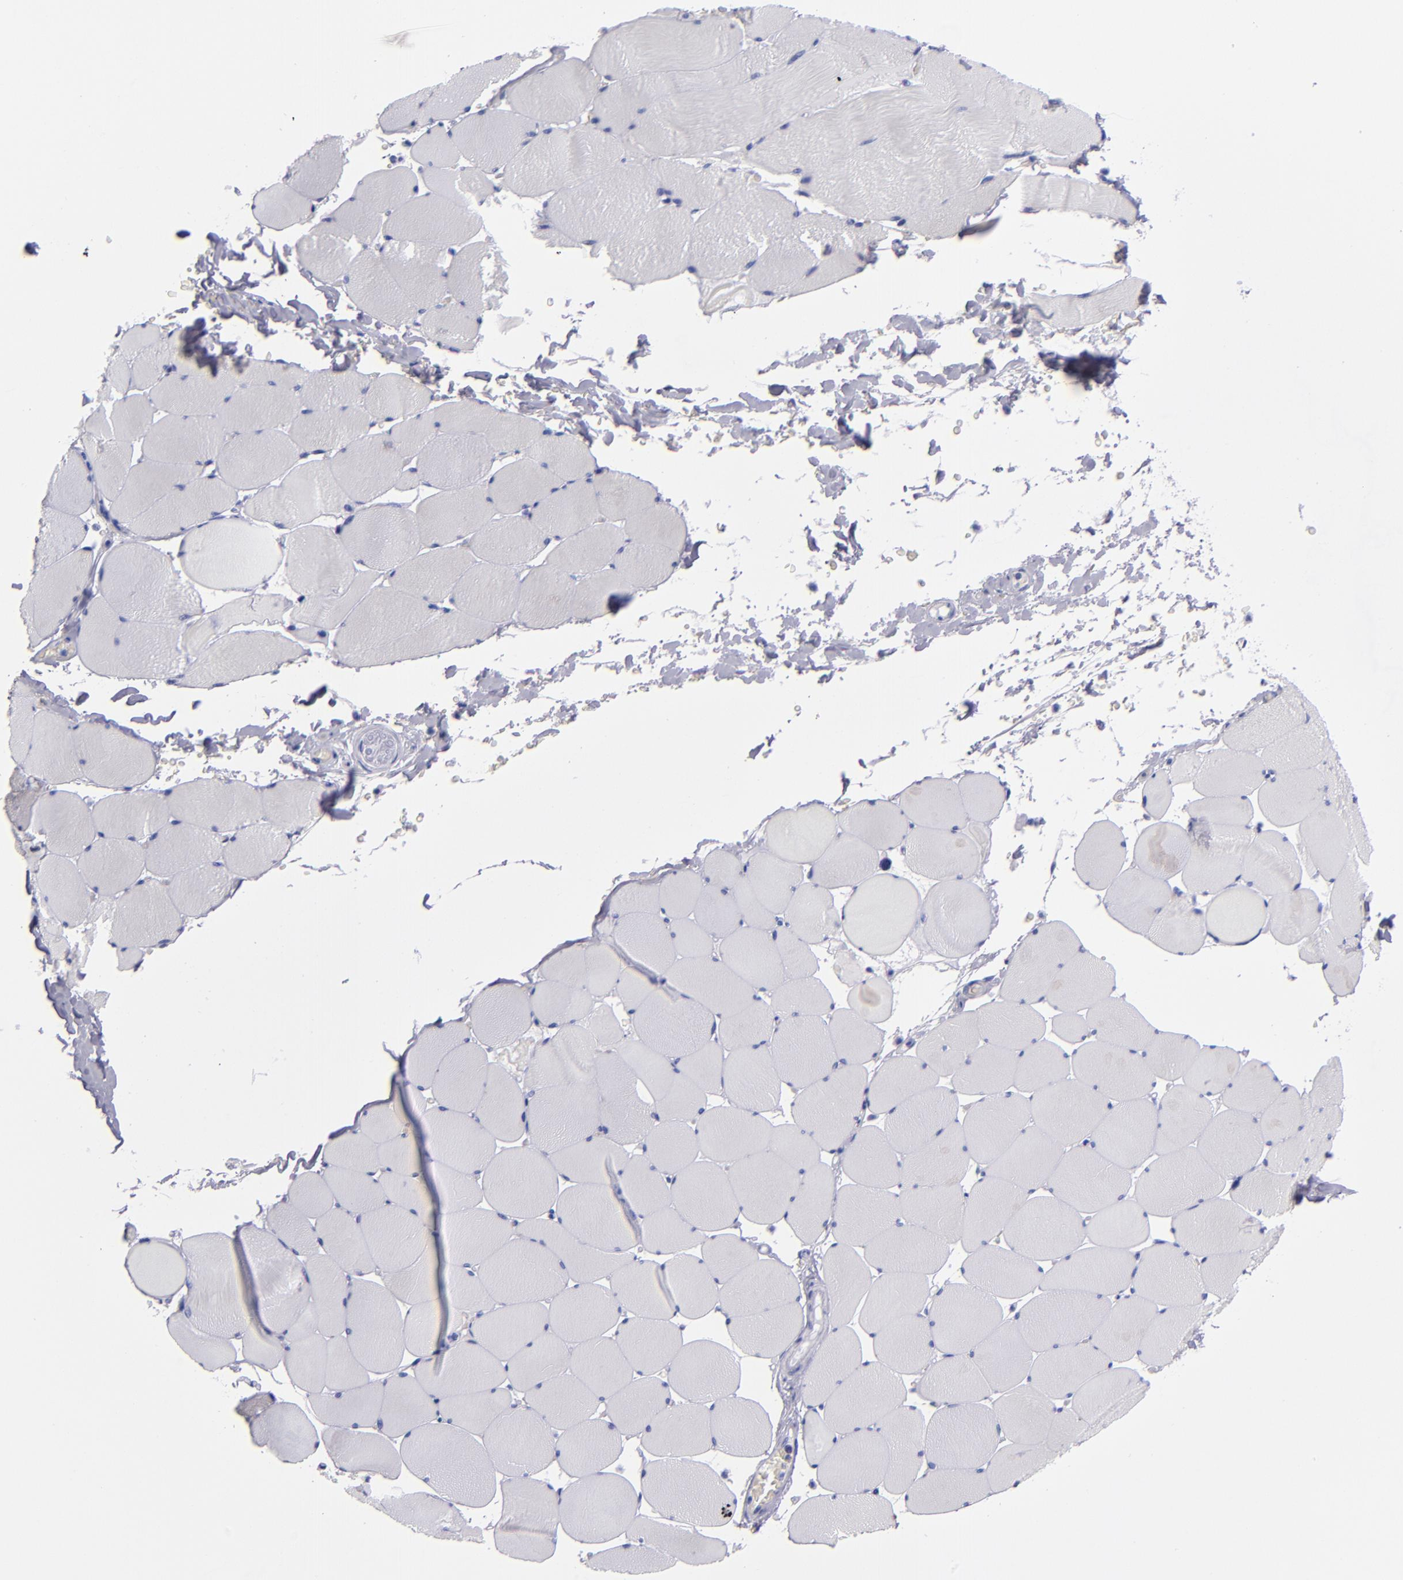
{"staining": {"intensity": "negative", "quantity": "none", "location": "none"}, "tissue": "skeletal muscle", "cell_type": "Myocytes", "image_type": "normal", "snomed": [{"axis": "morphology", "description": "Normal tissue, NOS"}, {"axis": "topography", "description": "Skeletal muscle"}], "caption": "This is an IHC micrograph of normal skeletal muscle. There is no positivity in myocytes.", "gene": "HNF1B", "patient": {"sex": "male", "age": 62}}